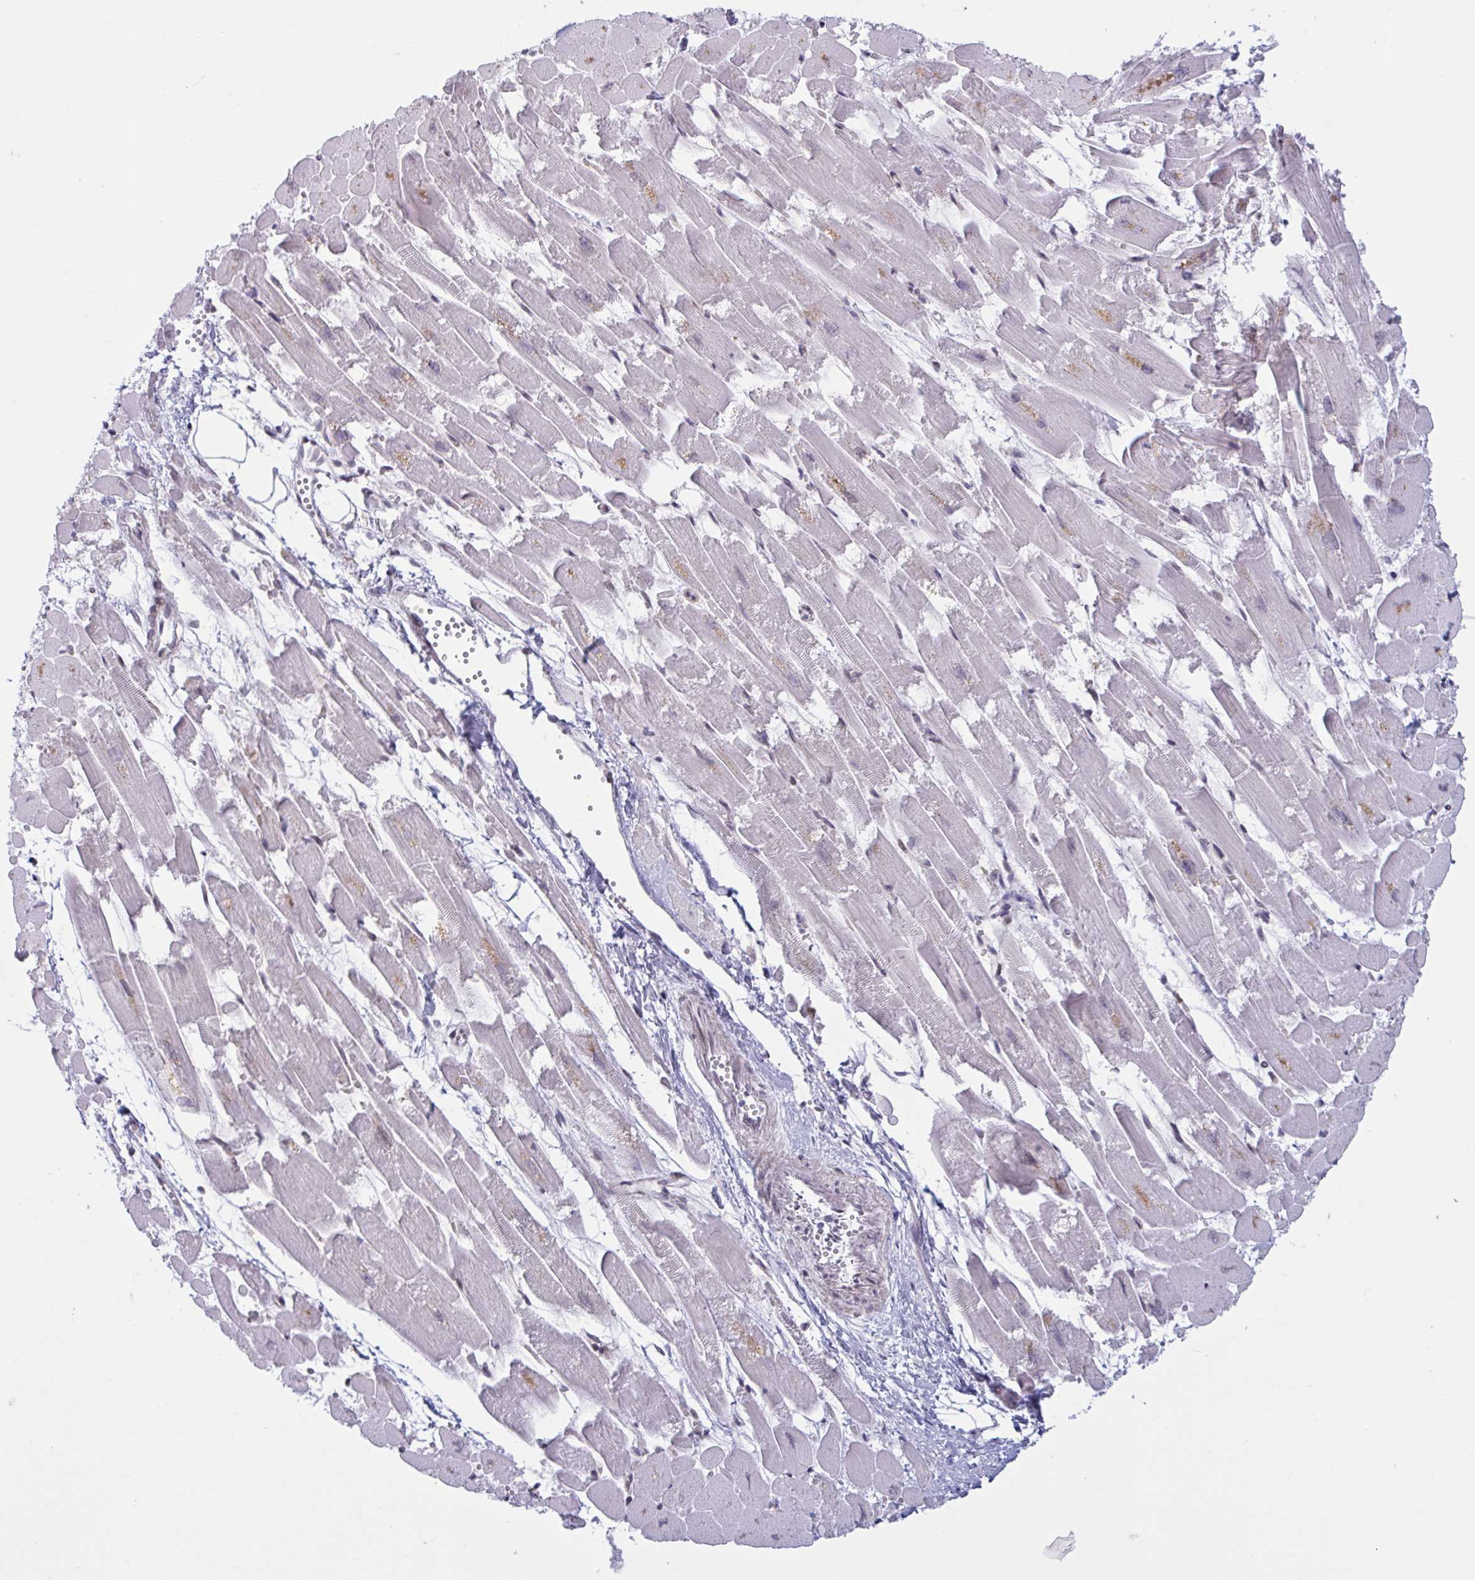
{"staining": {"intensity": "weak", "quantity": "25%-75%", "location": "cytoplasmic/membranous,nuclear"}, "tissue": "heart muscle", "cell_type": "Cardiomyocytes", "image_type": "normal", "snomed": [{"axis": "morphology", "description": "Normal tissue, NOS"}, {"axis": "topography", "description": "Heart"}], "caption": "Immunohistochemical staining of benign human heart muscle exhibits low levels of weak cytoplasmic/membranous,nuclear positivity in about 25%-75% of cardiomyocytes.", "gene": "HSD17B6", "patient": {"sex": "female", "age": 52}}